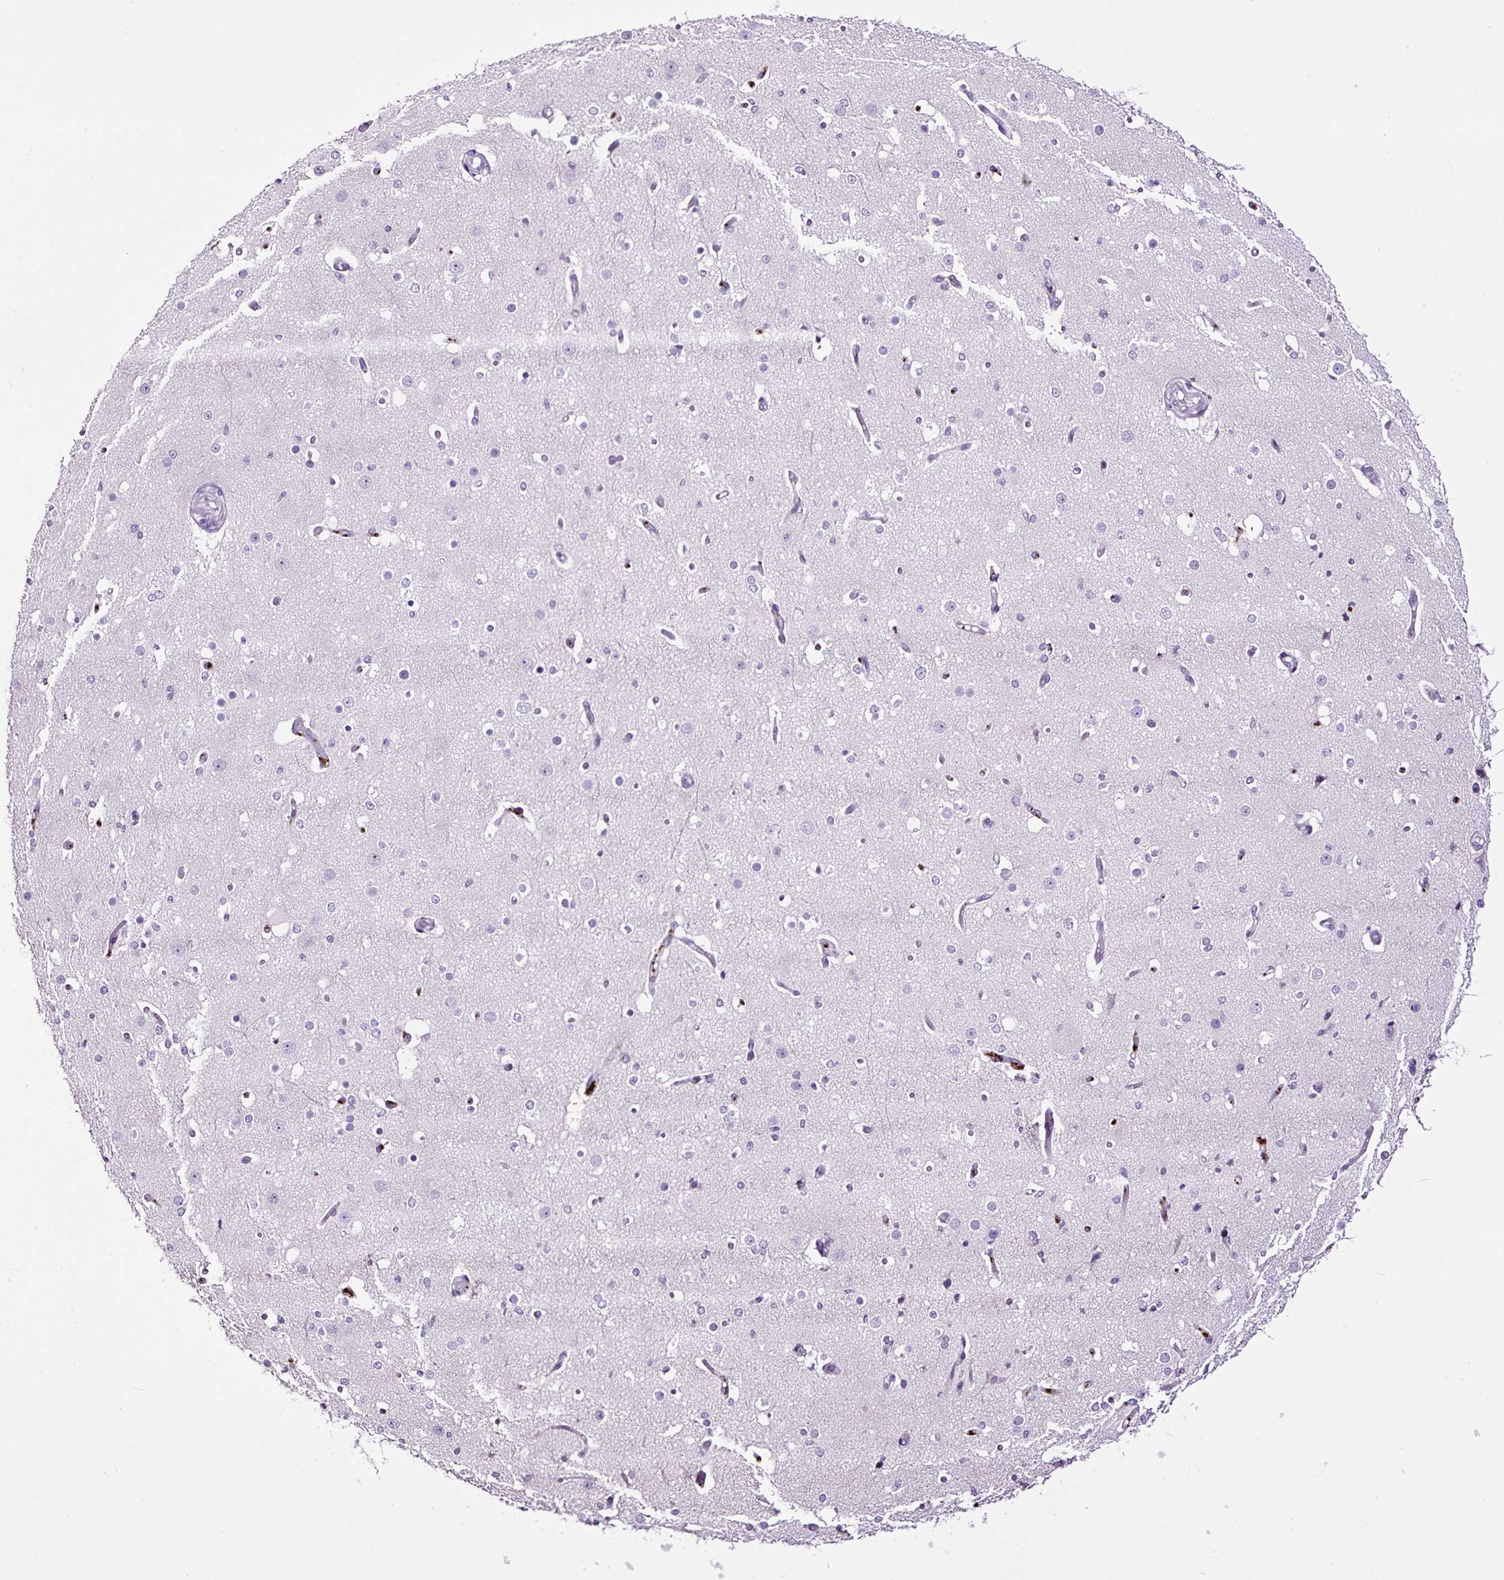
{"staining": {"intensity": "negative", "quantity": "none", "location": "none"}, "tissue": "cerebral cortex", "cell_type": "Endothelial cells", "image_type": "normal", "snomed": [{"axis": "morphology", "description": "Normal tissue, NOS"}, {"axis": "morphology", "description": "Inflammation, NOS"}, {"axis": "topography", "description": "Cerebral cortex"}], "caption": "The immunohistochemistry (IHC) histopathology image has no significant staining in endothelial cells of cerebral cortex.", "gene": "MAGEB16", "patient": {"sex": "male", "age": 6}}